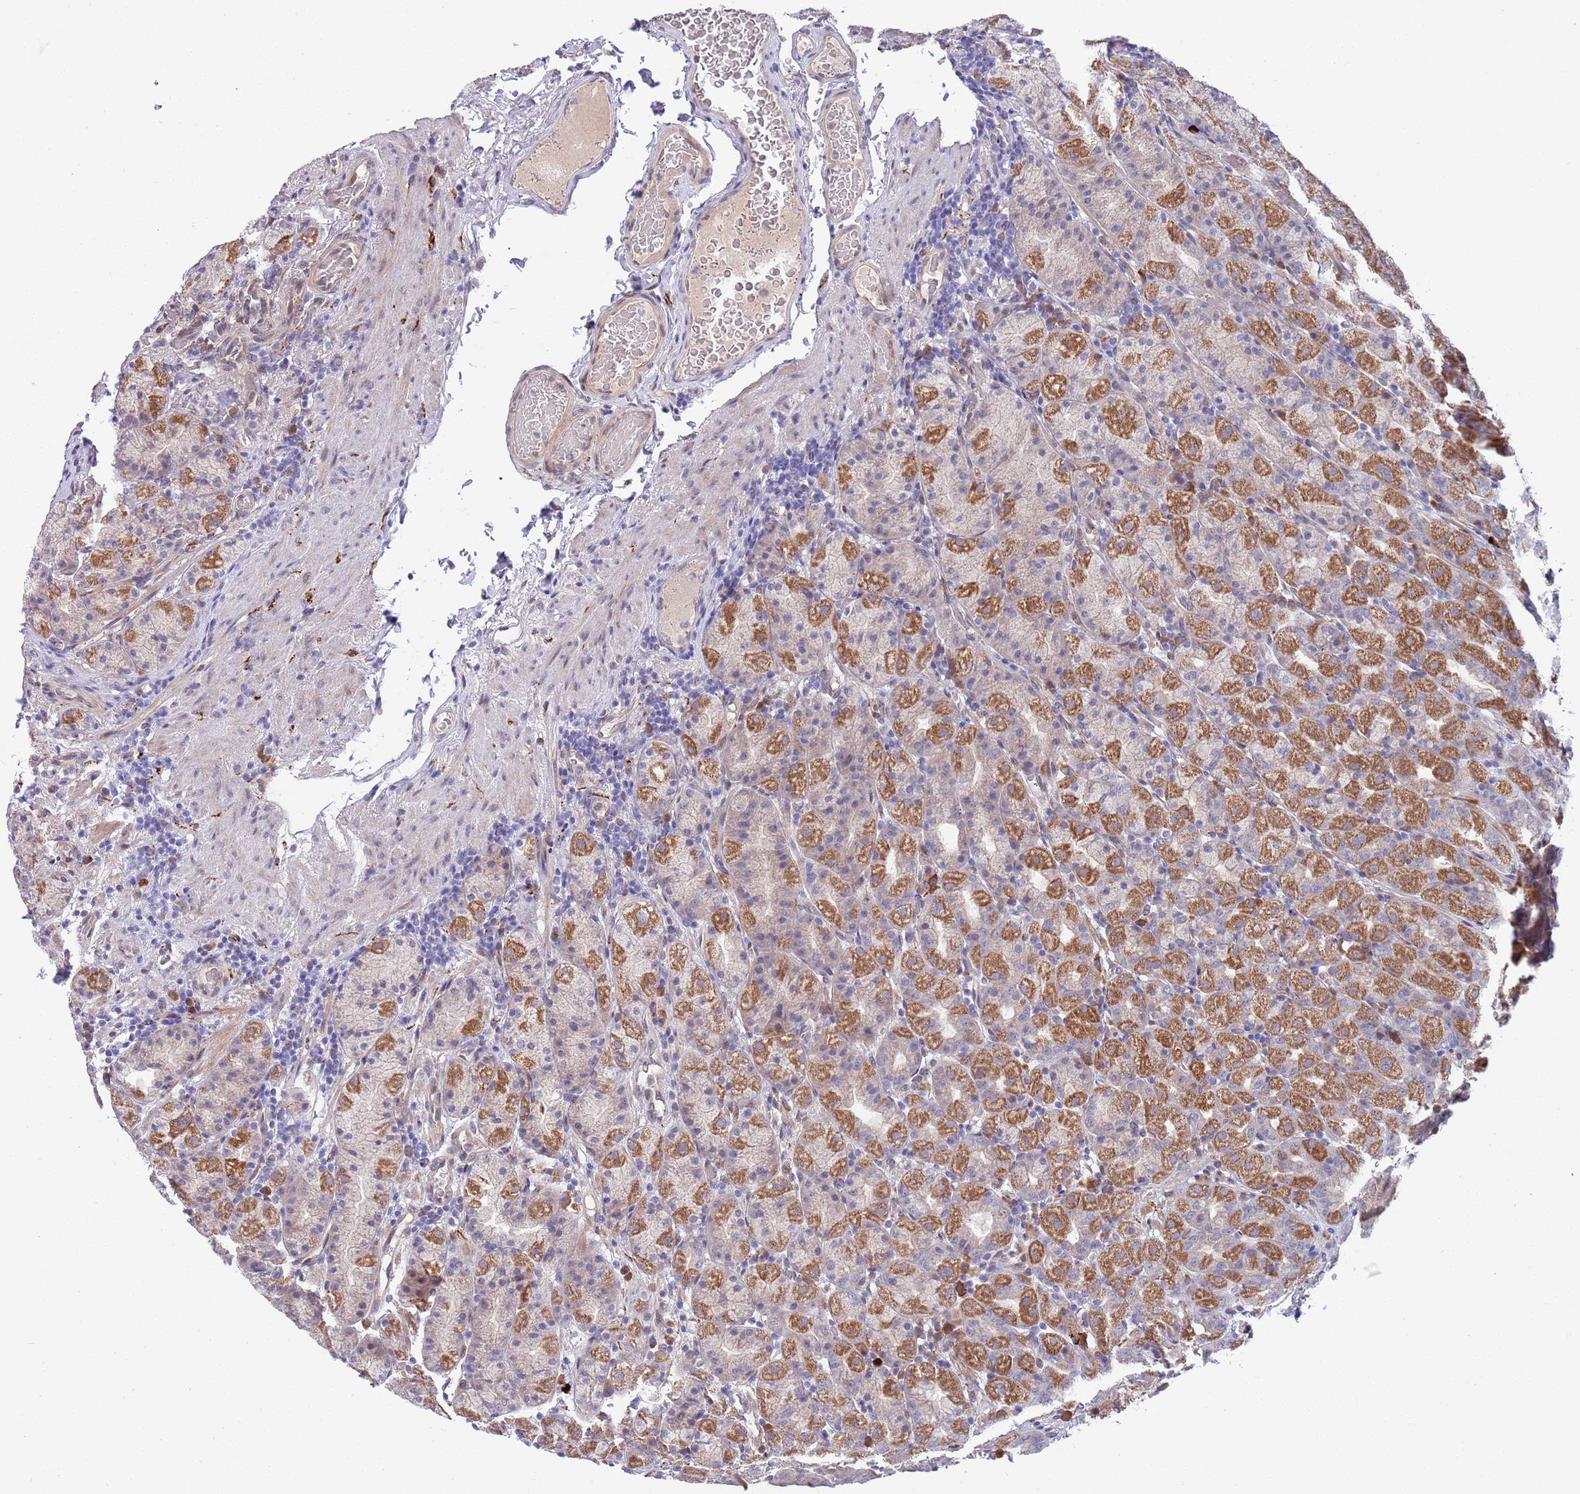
{"staining": {"intensity": "moderate", "quantity": ">75%", "location": "cytoplasmic/membranous"}, "tissue": "stomach", "cell_type": "Glandular cells", "image_type": "normal", "snomed": [{"axis": "morphology", "description": "Normal tissue, NOS"}, {"axis": "topography", "description": "Stomach, upper"}, {"axis": "topography", "description": "Stomach"}], "caption": "Glandular cells demonstrate medium levels of moderate cytoplasmic/membranous positivity in about >75% of cells in normal human stomach.", "gene": "NLRP6", "patient": {"sex": "male", "age": 68}}